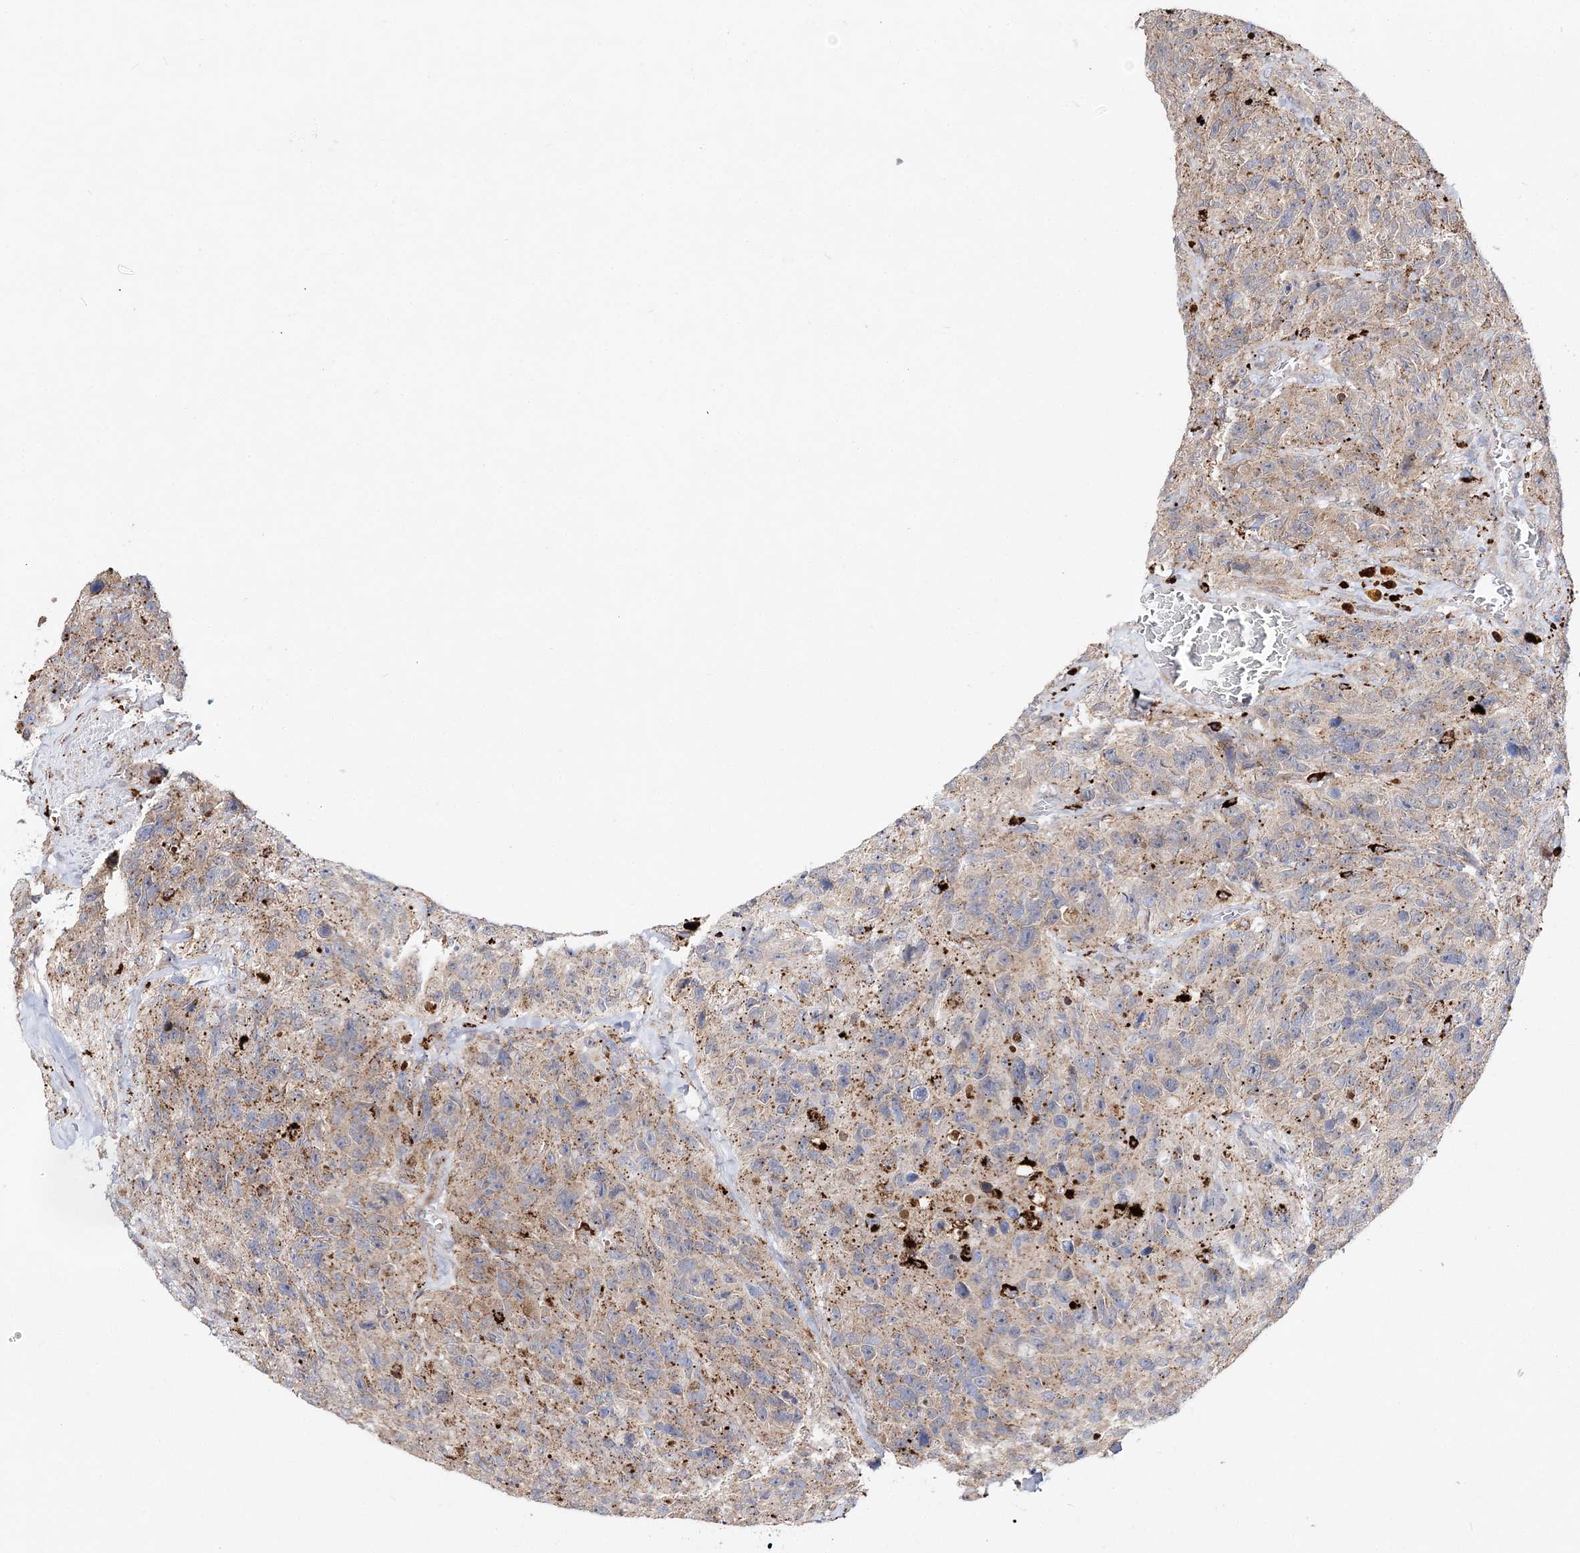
{"staining": {"intensity": "weak", "quantity": ">75%", "location": "cytoplasmic/membranous"}, "tissue": "glioma", "cell_type": "Tumor cells", "image_type": "cancer", "snomed": [{"axis": "morphology", "description": "Glioma, malignant, High grade"}, {"axis": "topography", "description": "Brain"}], "caption": "Immunohistochemistry (DAB) staining of malignant glioma (high-grade) reveals weak cytoplasmic/membranous protein staining in about >75% of tumor cells. The protein is shown in brown color, while the nuclei are stained blue.", "gene": "C3orf38", "patient": {"sex": "male", "age": 69}}